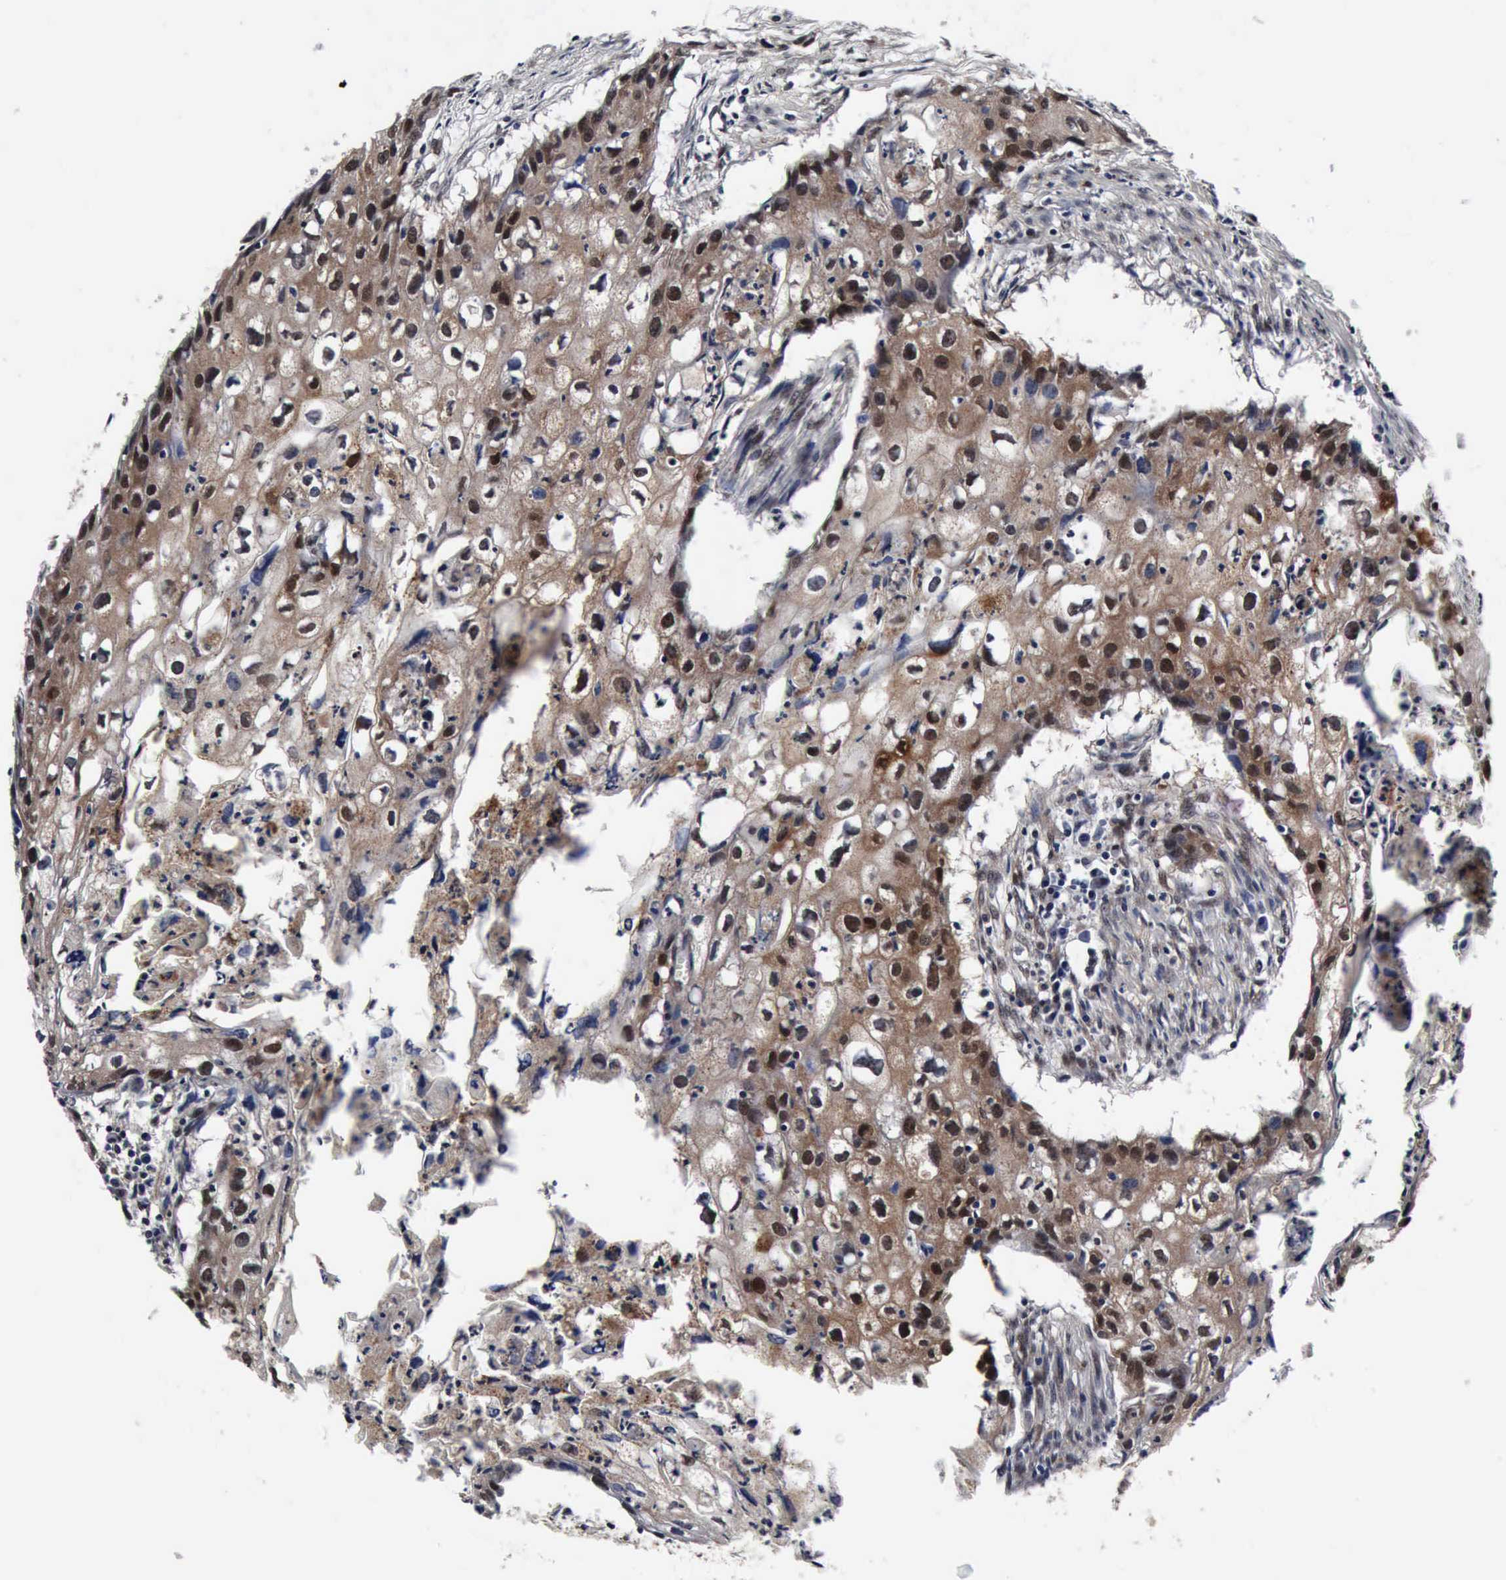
{"staining": {"intensity": "weak", "quantity": ">75%", "location": "cytoplasmic/membranous,nuclear"}, "tissue": "urothelial cancer", "cell_type": "Tumor cells", "image_type": "cancer", "snomed": [{"axis": "morphology", "description": "Urothelial carcinoma, High grade"}, {"axis": "topography", "description": "Urinary bladder"}], "caption": "Approximately >75% of tumor cells in human urothelial cancer display weak cytoplasmic/membranous and nuclear protein expression as visualized by brown immunohistochemical staining.", "gene": "UBC", "patient": {"sex": "male", "age": 54}}